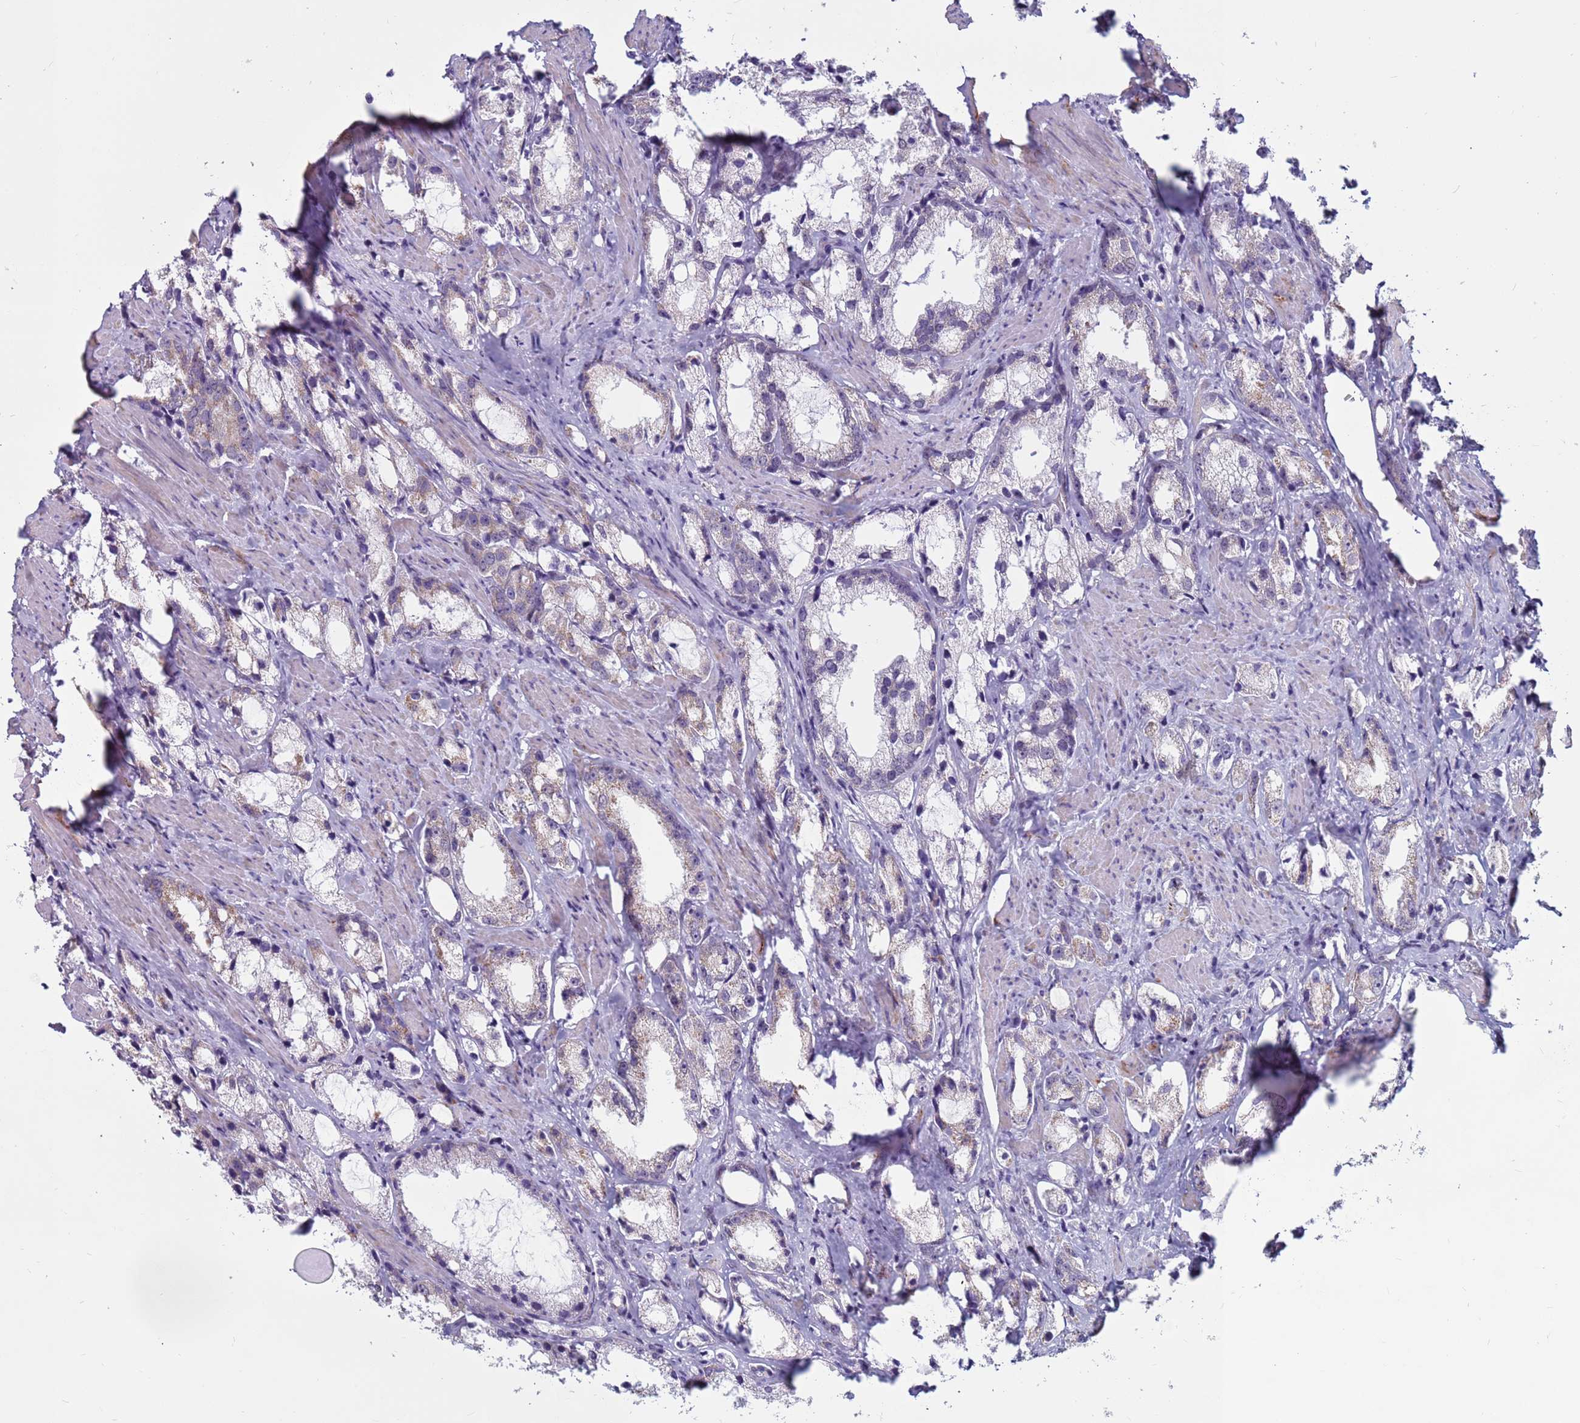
{"staining": {"intensity": "weak", "quantity": "<25%", "location": "cytoplasmic/membranous"}, "tissue": "prostate cancer", "cell_type": "Tumor cells", "image_type": "cancer", "snomed": [{"axis": "morphology", "description": "Adenocarcinoma, High grade"}, {"axis": "topography", "description": "Prostate"}], "caption": "The micrograph exhibits no significant positivity in tumor cells of prostate cancer.", "gene": "CDK2AP2", "patient": {"sex": "male", "age": 66}}